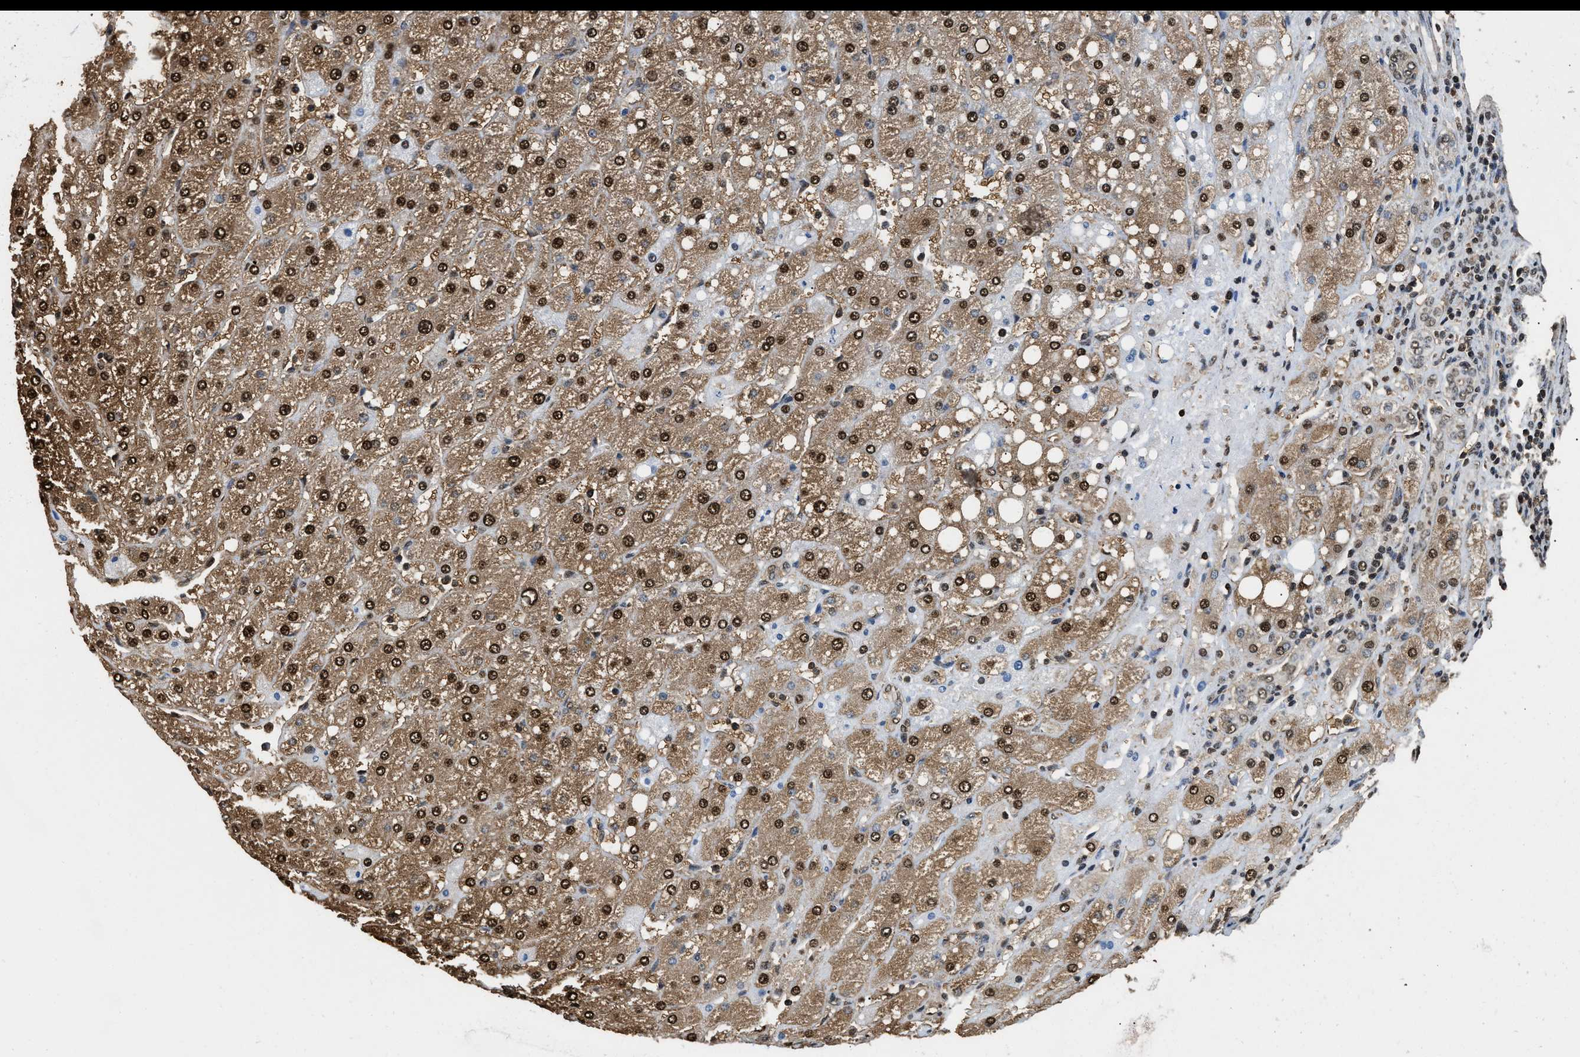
{"staining": {"intensity": "strong", "quantity": ">75%", "location": "cytoplasmic/membranous,nuclear"}, "tissue": "liver cancer", "cell_type": "Tumor cells", "image_type": "cancer", "snomed": [{"axis": "morphology", "description": "Carcinoma, Hepatocellular, NOS"}, {"axis": "topography", "description": "Liver"}], "caption": "The micrograph reveals staining of liver hepatocellular carcinoma, revealing strong cytoplasmic/membranous and nuclear protein positivity (brown color) within tumor cells. The staining is performed using DAB (3,3'-diaminobenzidine) brown chromogen to label protein expression. The nuclei are counter-stained blue using hematoxylin.", "gene": "GAPDH", "patient": {"sex": "male", "age": 80}}